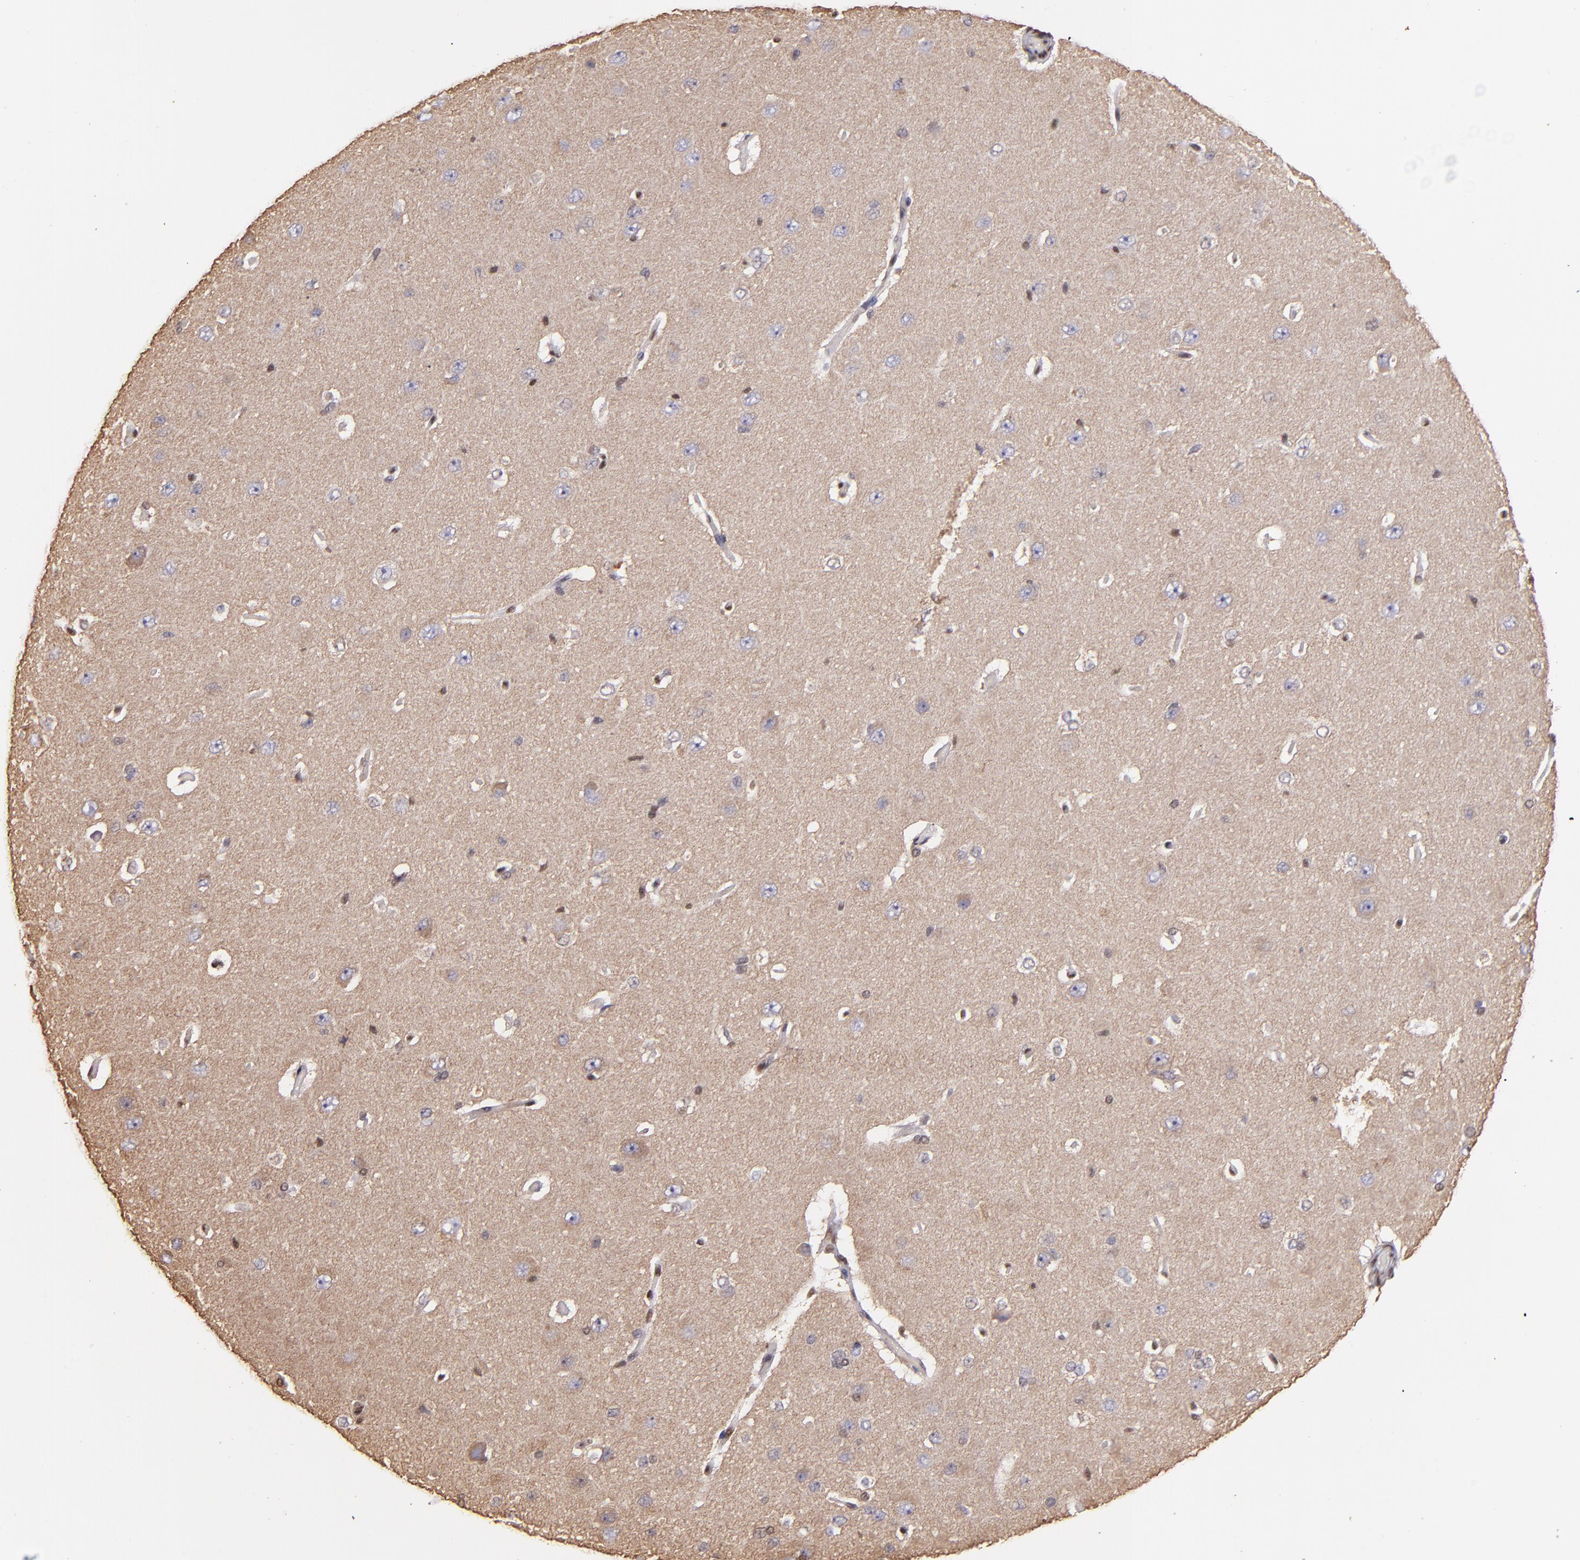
{"staining": {"intensity": "moderate", "quantity": "25%-75%", "location": "cytoplasmic/membranous,nuclear"}, "tissue": "cerebral cortex", "cell_type": "Endothelial cells", "image_type": "normal", "snomed": [{"axis": "morphology", "description": "Normal tissue, NOS"}, {"axis": "topography", "description": "Cerebral cortex"}], "caption": "Endothelial cells reveal moderate cytoplasmic/membranous,nuclear staining in approximately 25%-75% of cells in unremarkable cerebral cortex. Ihc stains the protein of interest in brown and the nuclei are stained blue.", "gene": "SP1", "patient": {"sex": "female", "age": 45}}